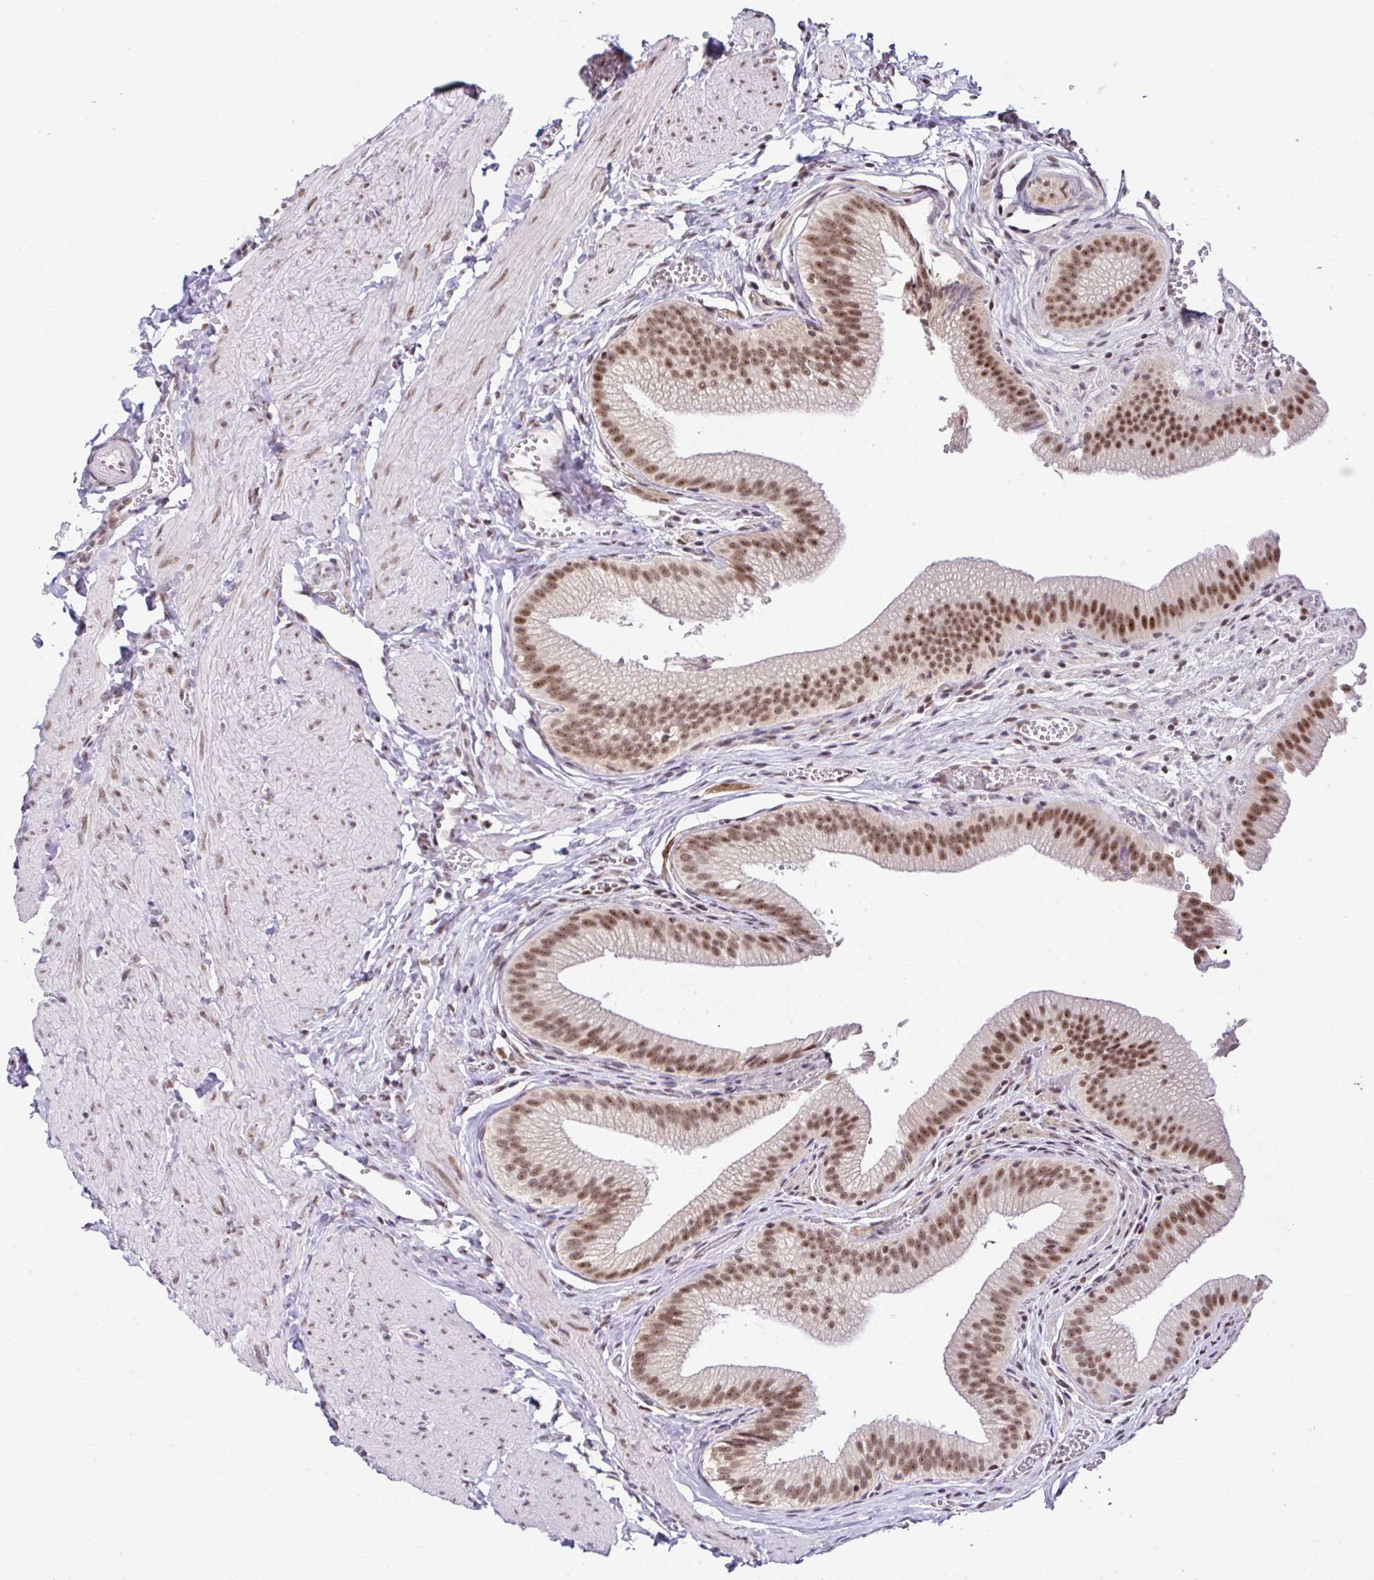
{"staining": {"intensity": "moderate", "quantity": ">75%", "location": "nuclear"}, "tissue": "gallbladder", "cell_type": "Glandular cells", "image_type": "normal", "snomed": [{"axis": "morphology", "description": "Normal tissue, NOS"}, {"axis": "topography", "description": "Gallbladder"}, {"axis": "topography", "description": "Peripheral nerve tissue"}], "caption": "A medium amount of moderate nuclear positivity is seen in about >75% of glandular cells in unremarkable gallbladder.", "gene": "PTPN2", "patient": {"sex": "male", "age": 17}}